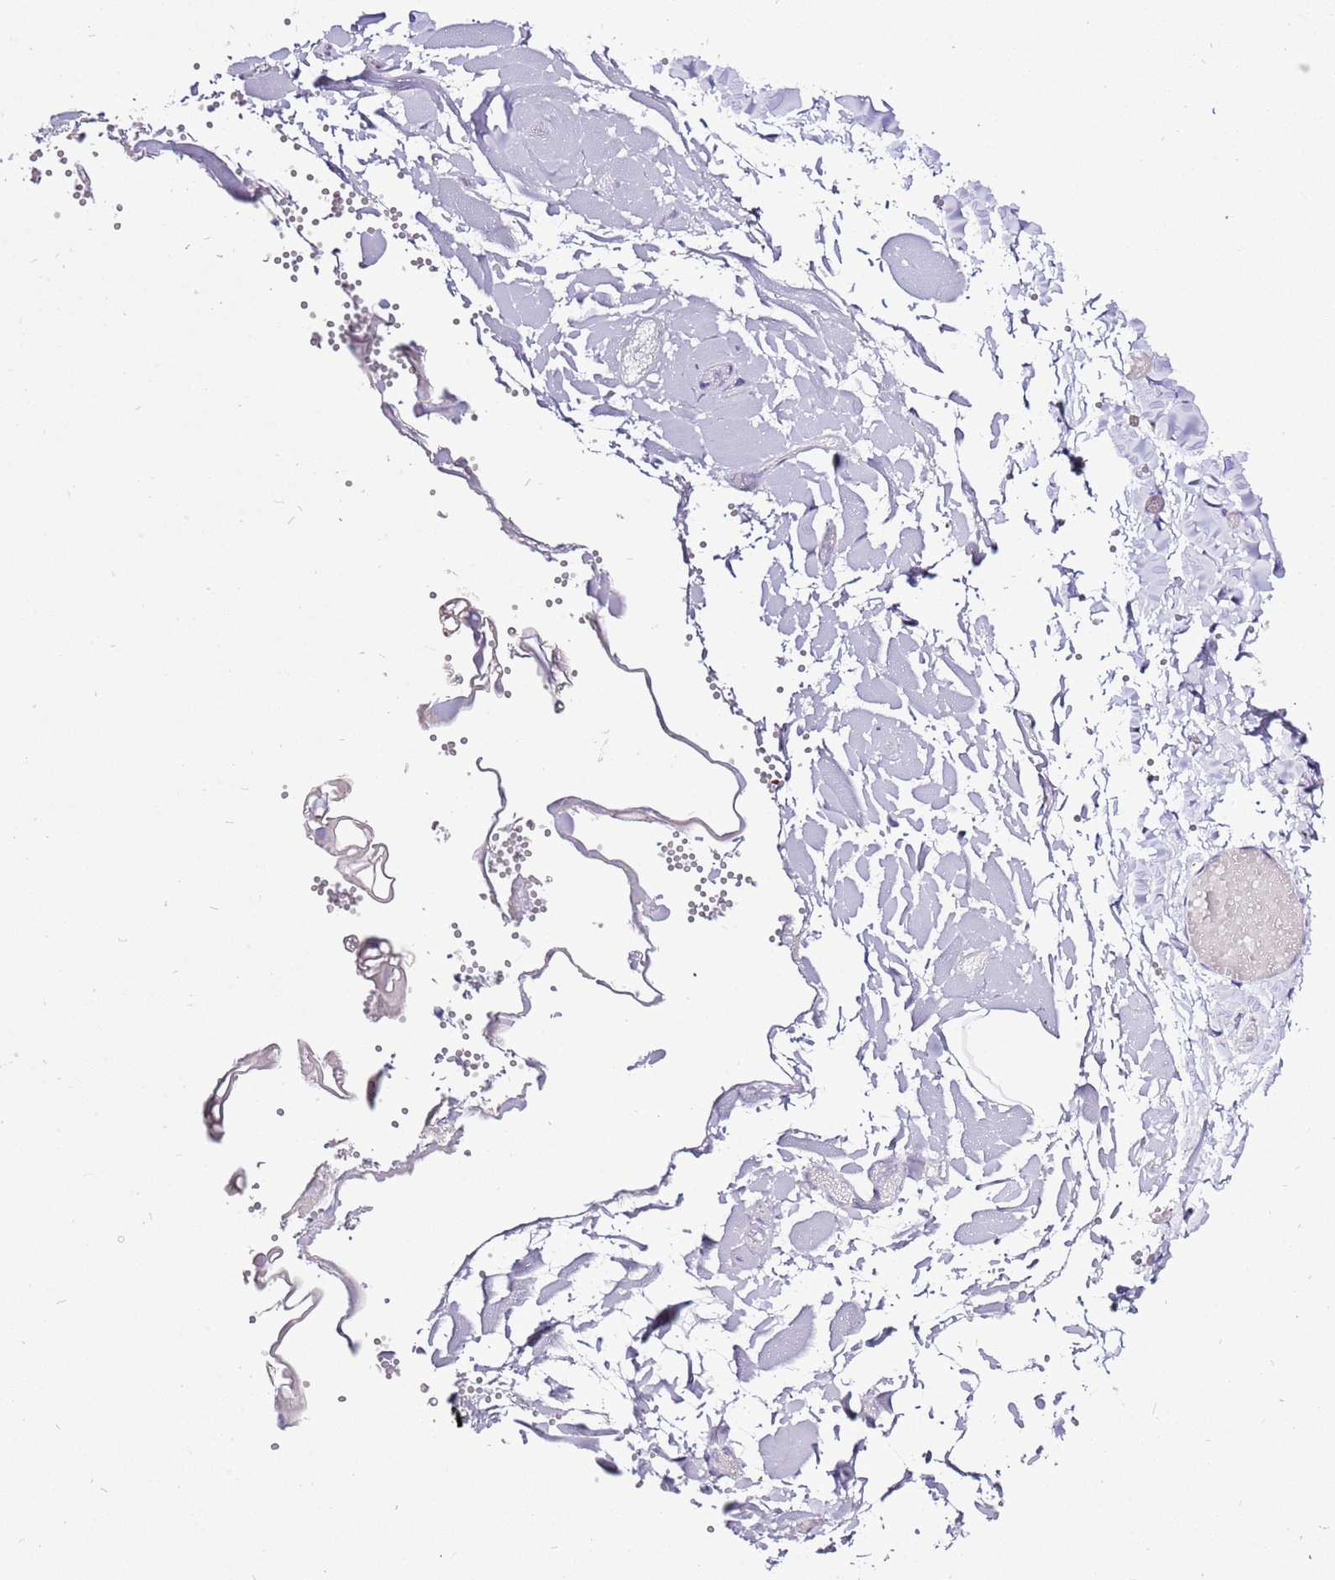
{"staining": {"intensity": "negative", "quantity": "none", "location": "none"}, "tissue": "adipose tissue", "cell_type": "Adipocytes", "image_type": "normal", "snomed": [{"axis": "morphology", "description": "Normal tissue, NOS"}, {"axis": "topography", "description": "Gallbladder"}, {"axis": "topography", "description": "Peripheral nerve tissue"}], "caption": "Adipocytes show no significant expression in unremarkable adipose tissue.", "gene": "GLCE", "patient": {"sex": "male", "age": 38}}